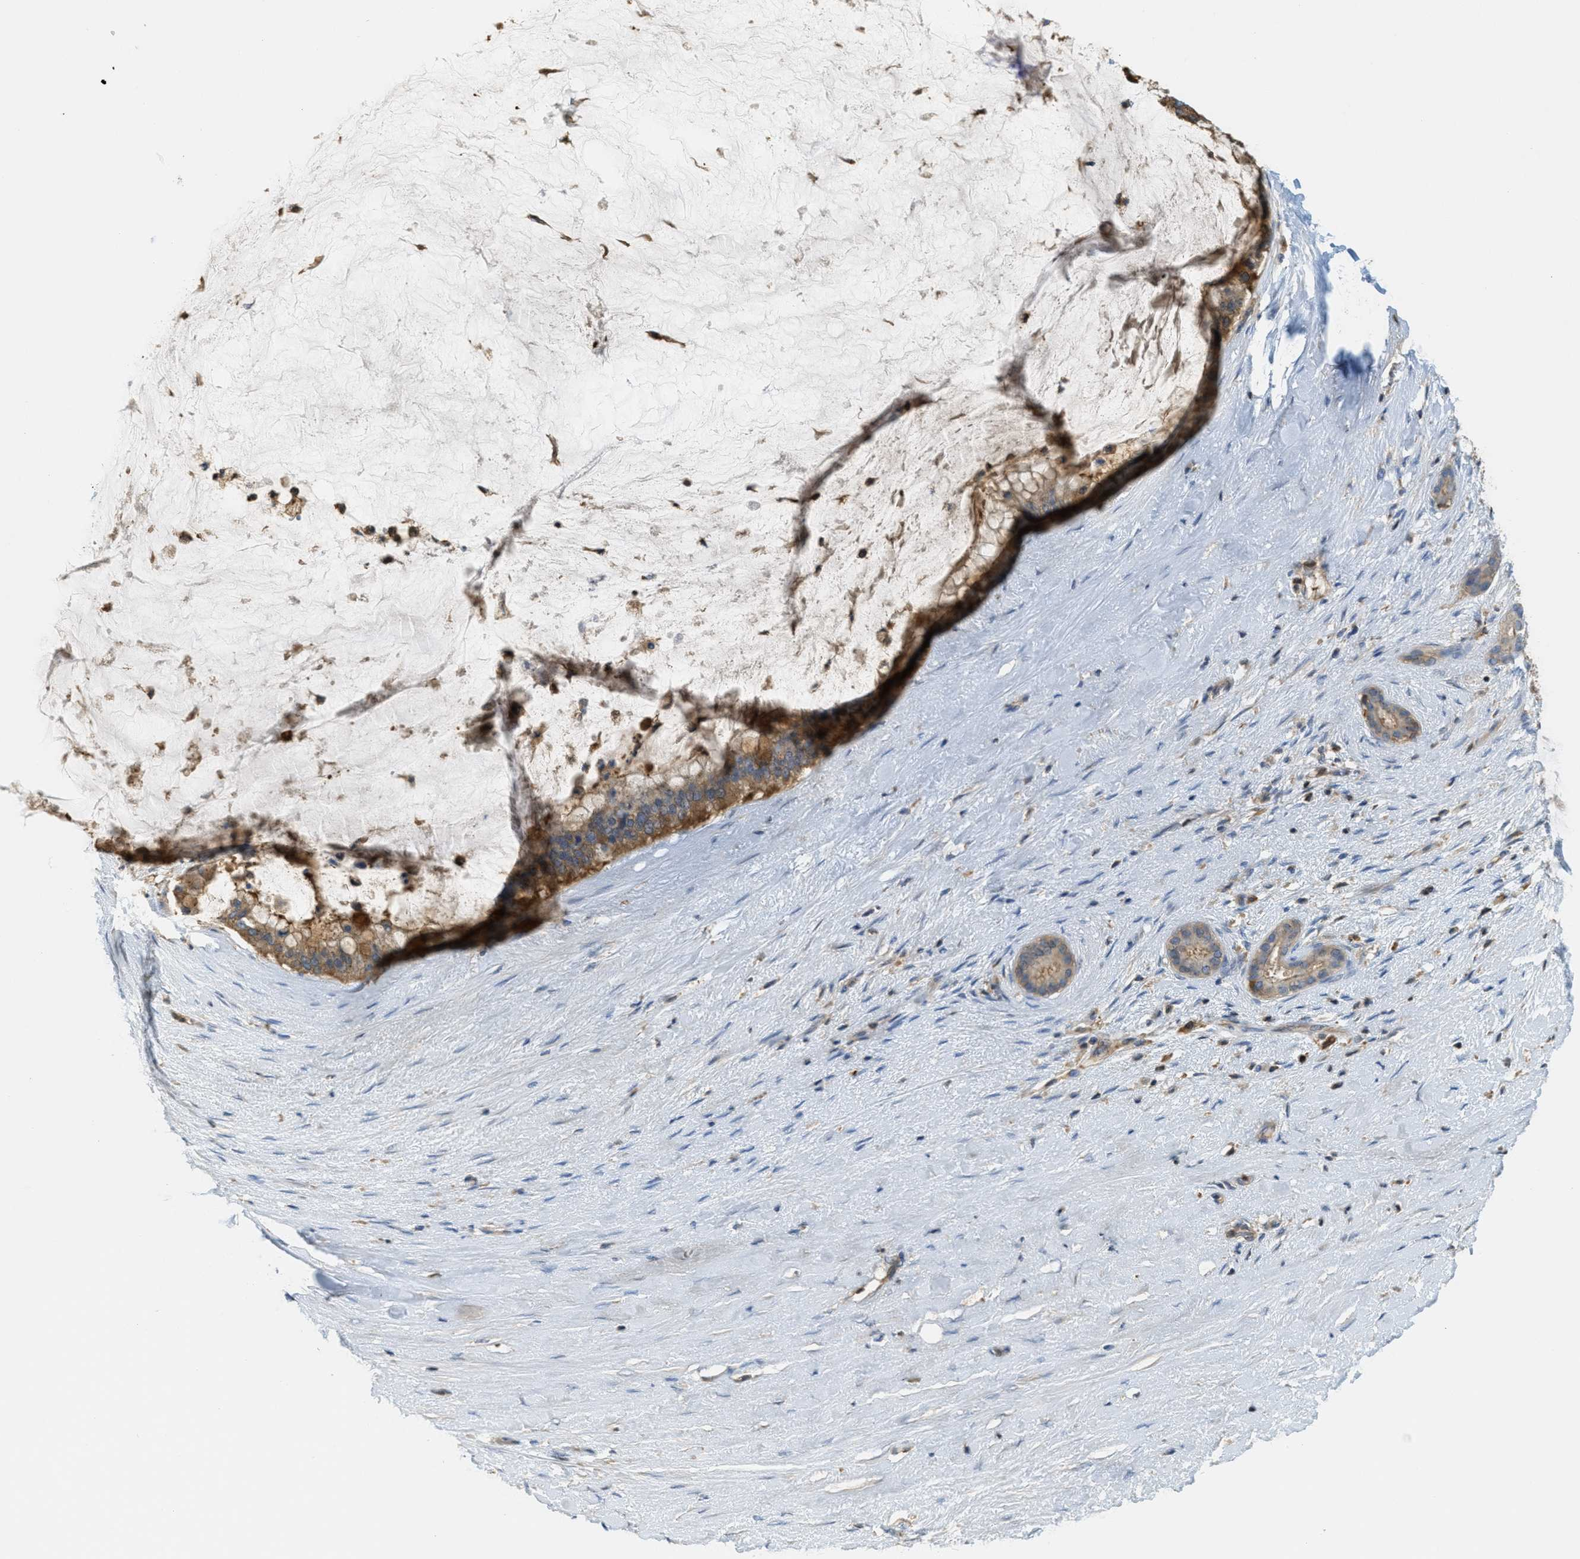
{"staining": {"intensity": "moderate", "quantity": ">75%", "location": "cytoplasmic/membranous"}, "tissue": "pancreatic cancer", "cell_type": "Tumor cells", "image_type": "cancer", "snomed": [{"axis": "morphology", "description": "Adenocarcinoma, NOS"}, {"axis": "topography", "description": "Pancreas"}], "caption": "Immunohistochemistry photomicrograph of human pancreatic cancer stained for a protein (brown), which reveals medium levels of moderate cytoplasmic/membranous staining in approximately >75% of tumor cells.", "gene": "GRIK2", "patient": {"sex": "male", "age": 41}}